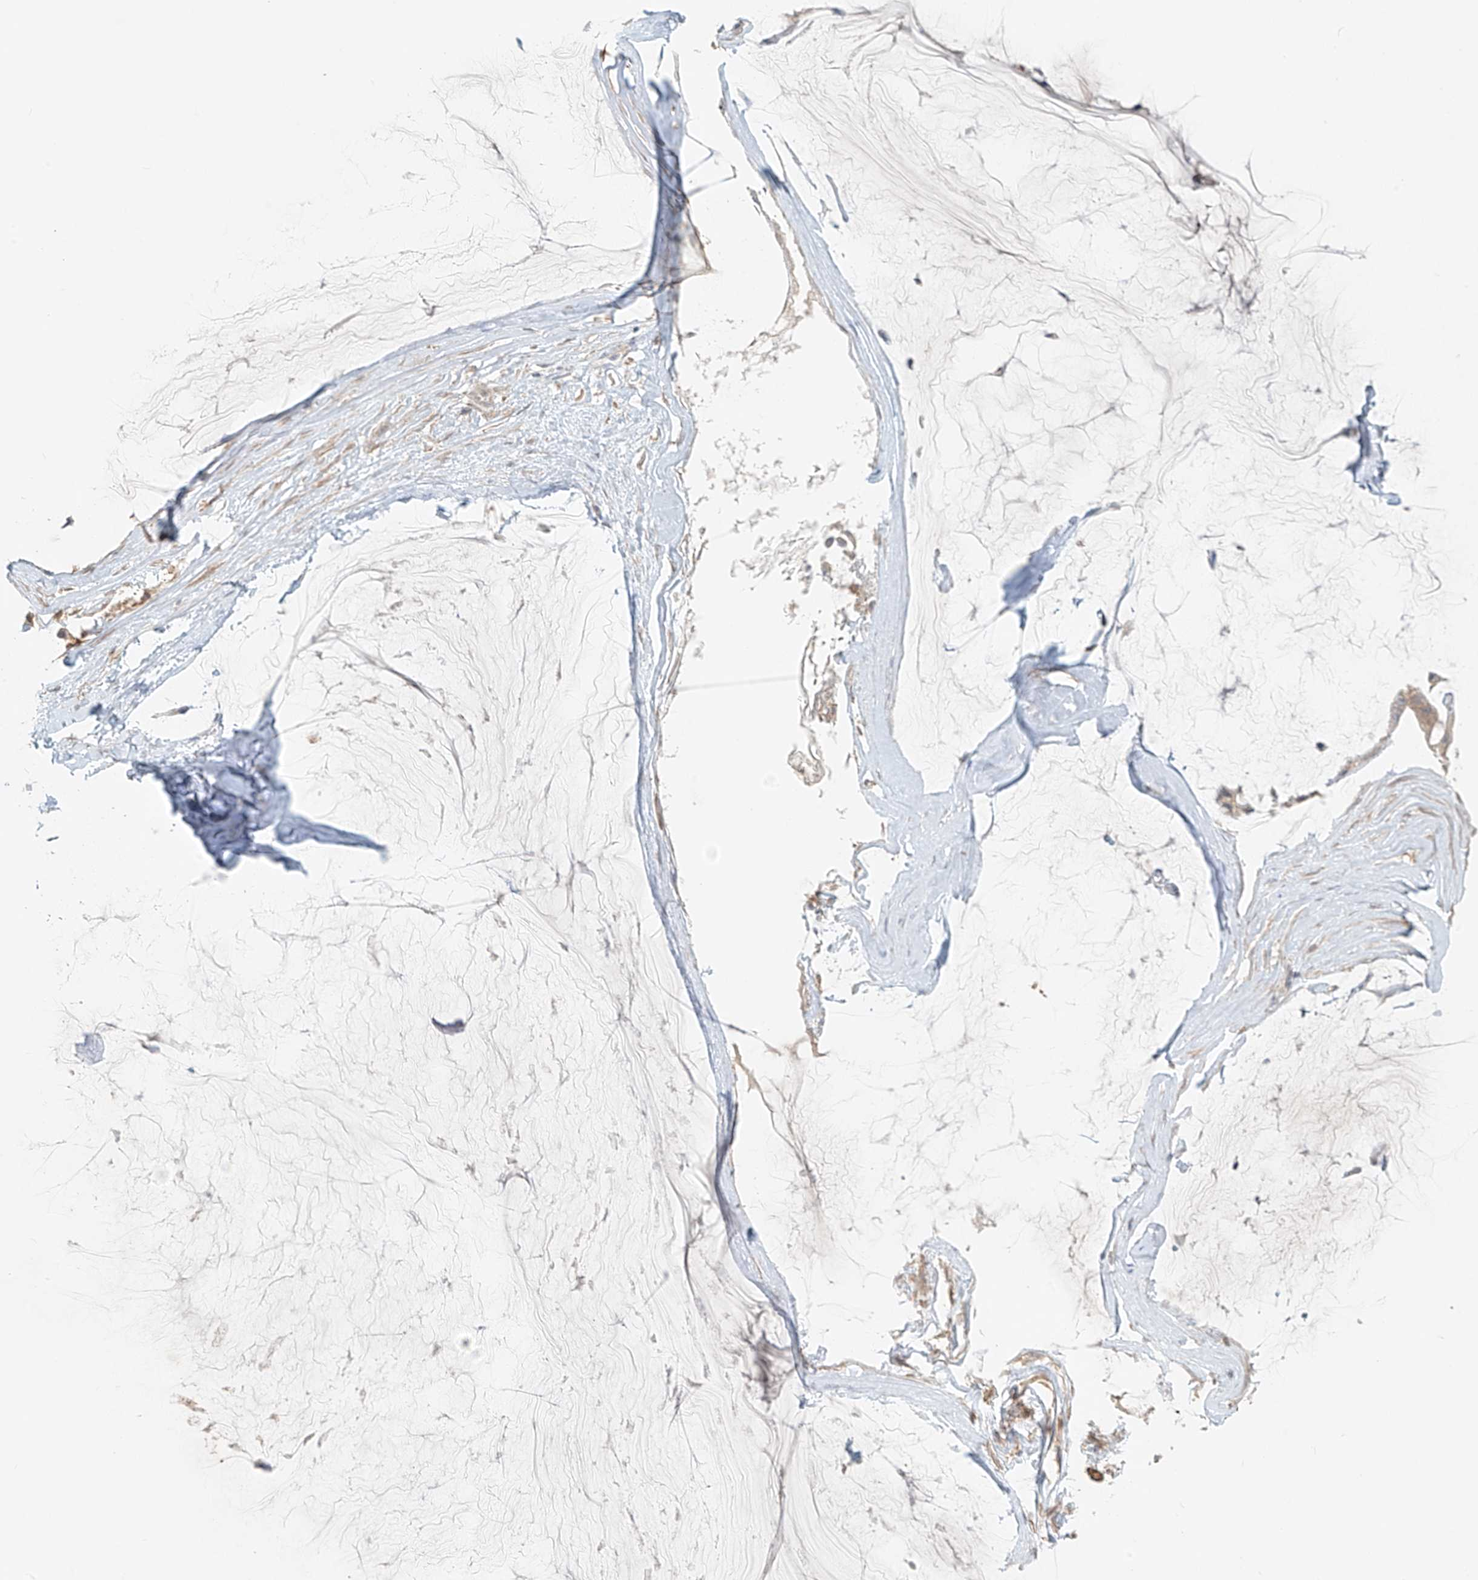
{"staining": {"intensity": "weak", "quantity": "<25%", "location": "cytoplasmic/membranous"}, "tissue": "ovarian cancer", "cell_type": "Tumor cells", "image_type": "cancer", "snomed": [{"axis": "morphology", "description": "Cystadenocarcinoma, mucinous, NOS"}, {"axis": "topography", "description": "Ovary"}], "caption": "Histopathology image shows no significant protein staining in tumor cells of ovarian cancer.", "gene": "ABCD1", "patient": {"sex": "female", "age": 39}}